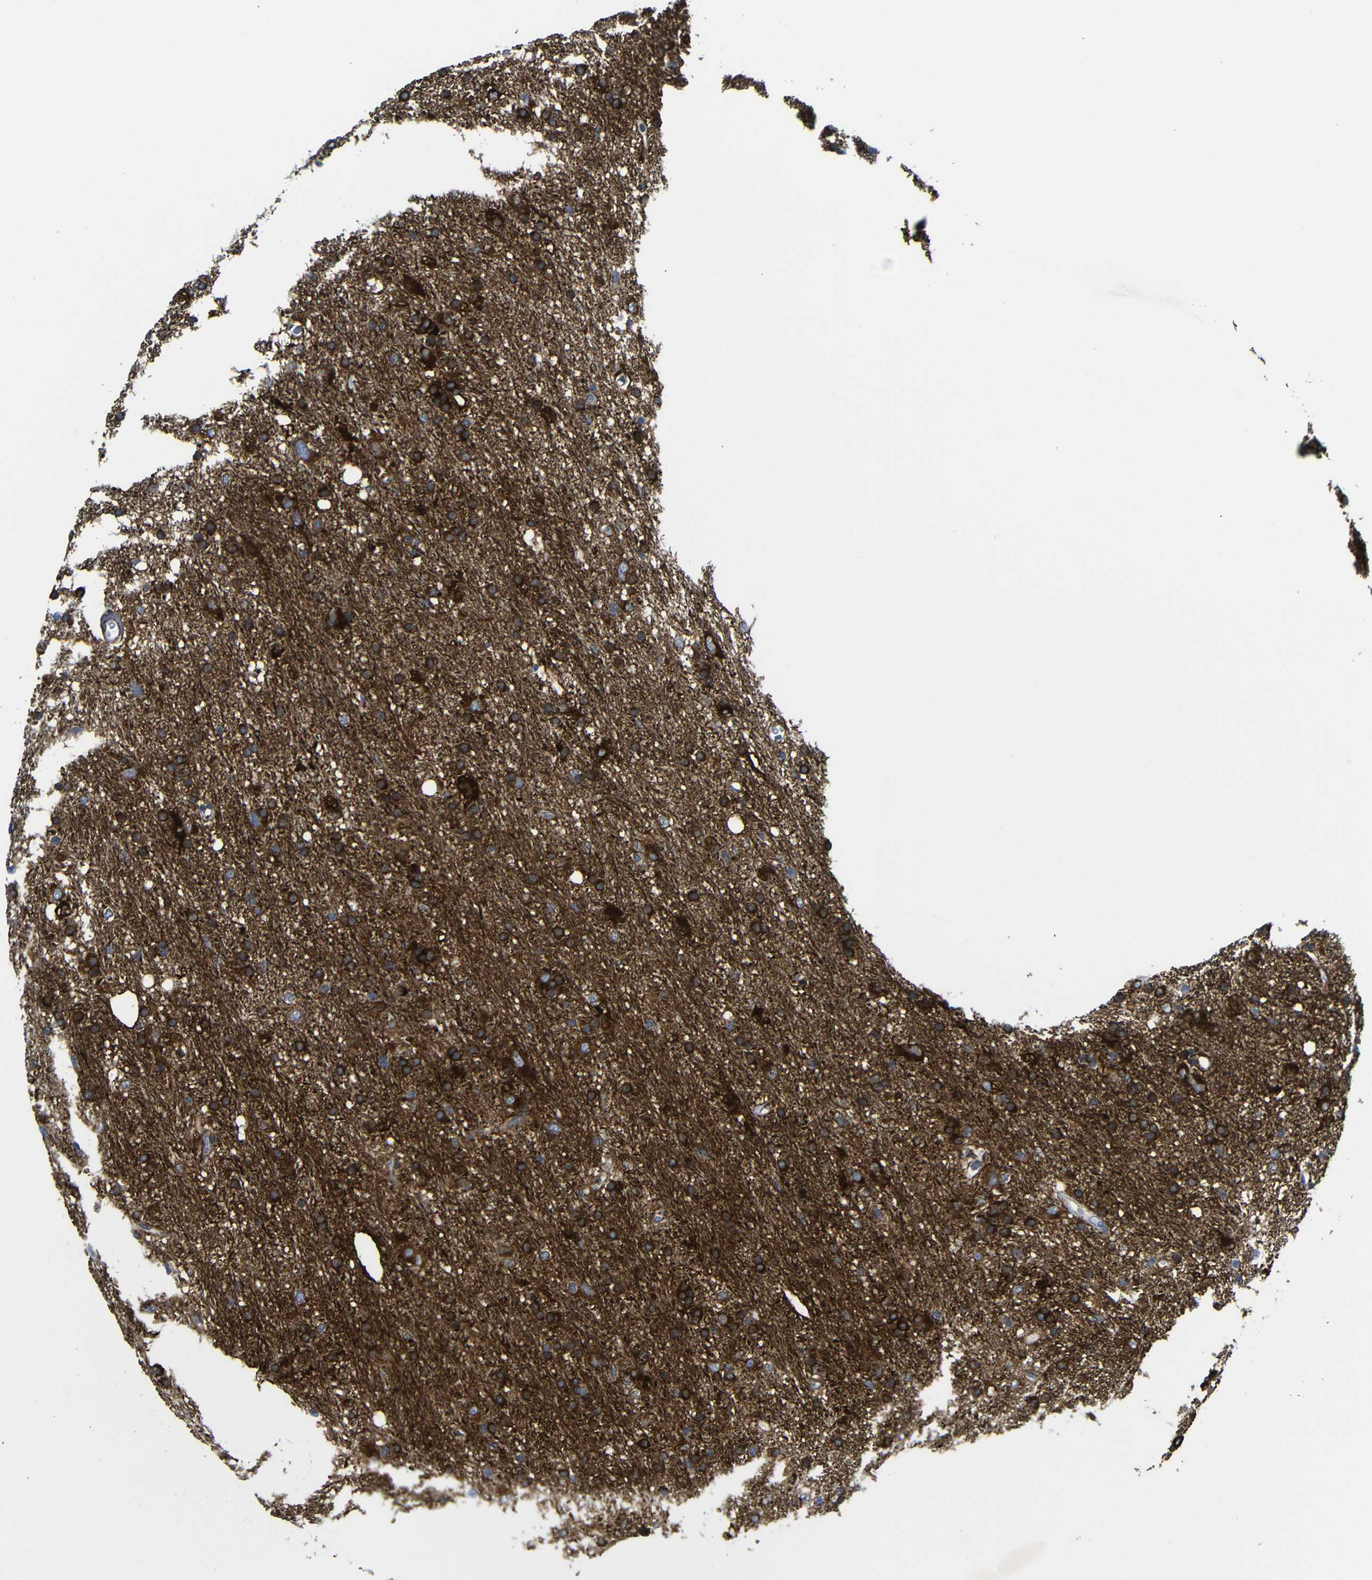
{"staining": {"intensity": "strong", "quantity": ">75%", "location": "cytoplasmic/membranous"}, "tissue": "glioma", "cell_type": "Tumor cells", "image_type": "cancer", "snomed": [{"axis": "morphology", "description": "Glioma, malignant, Low grade"}, {"axis": "topography", "description": "Brain"}], "caption": "This histopathology image reveals immunohistochemistry staining of human glioma, with high strong cytoplasmic/membranous expression in about >75% of tumor cells.", "gene": "PARP14", "patient": {"sex": "male", "age": 77}}